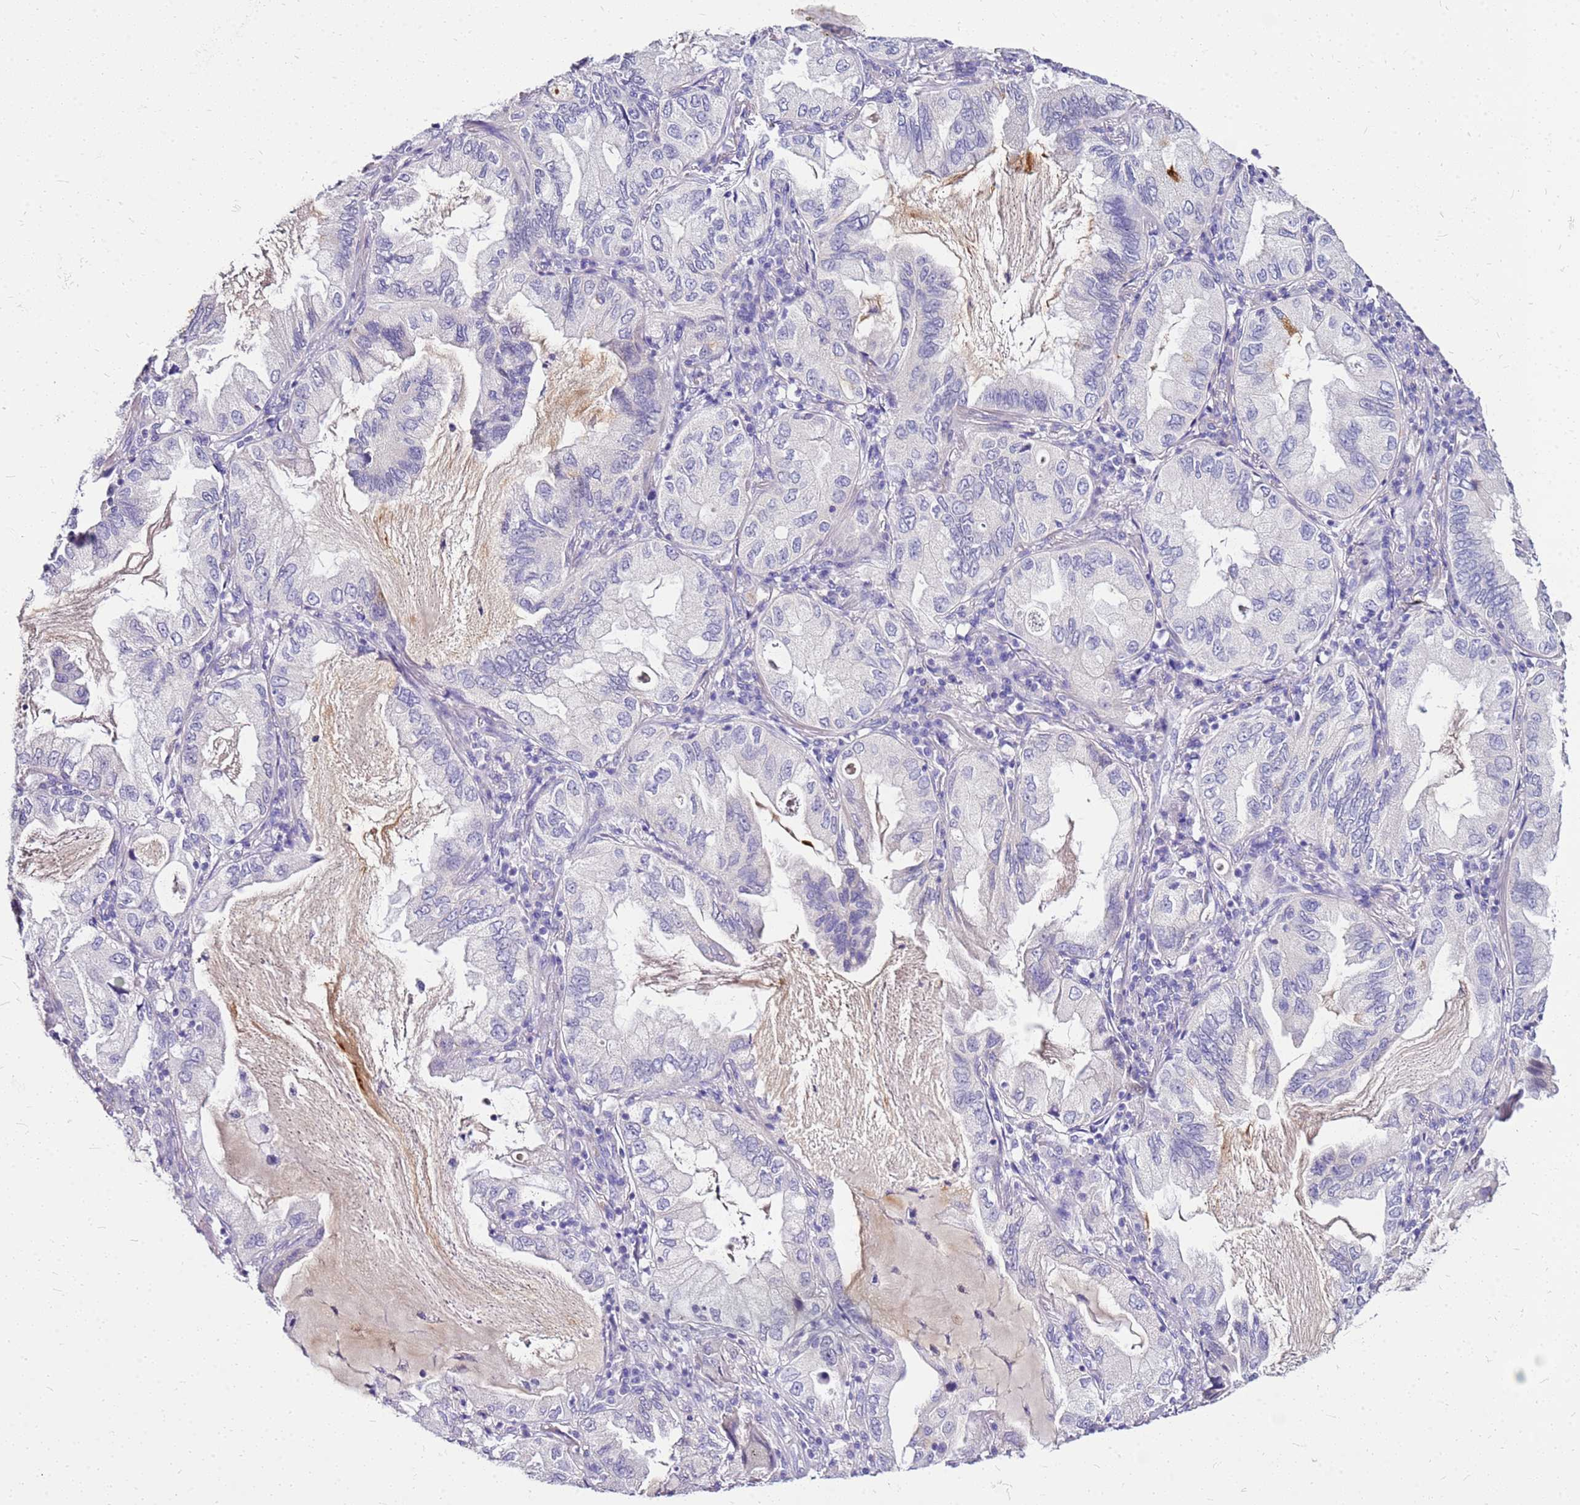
{"staining": {"intensity": "negative", "quantity": "none", "location": "none"}, "tissue": "lung cancer", "cell_type": "Tumor cells", "image_type": "cancer", "snomed": [{"axis": "morphology", "description": "Adenocarcinoma, NOS"}, {"axis": "topography", "description": "Lung"}], "caption": "The immunohistochemistry micrograph has no significant staining in tumor cells of adenocarcinoma (lung) tissue.", "gene": "DCDC2B", "patient": {"sex": "female", "age": 69}}